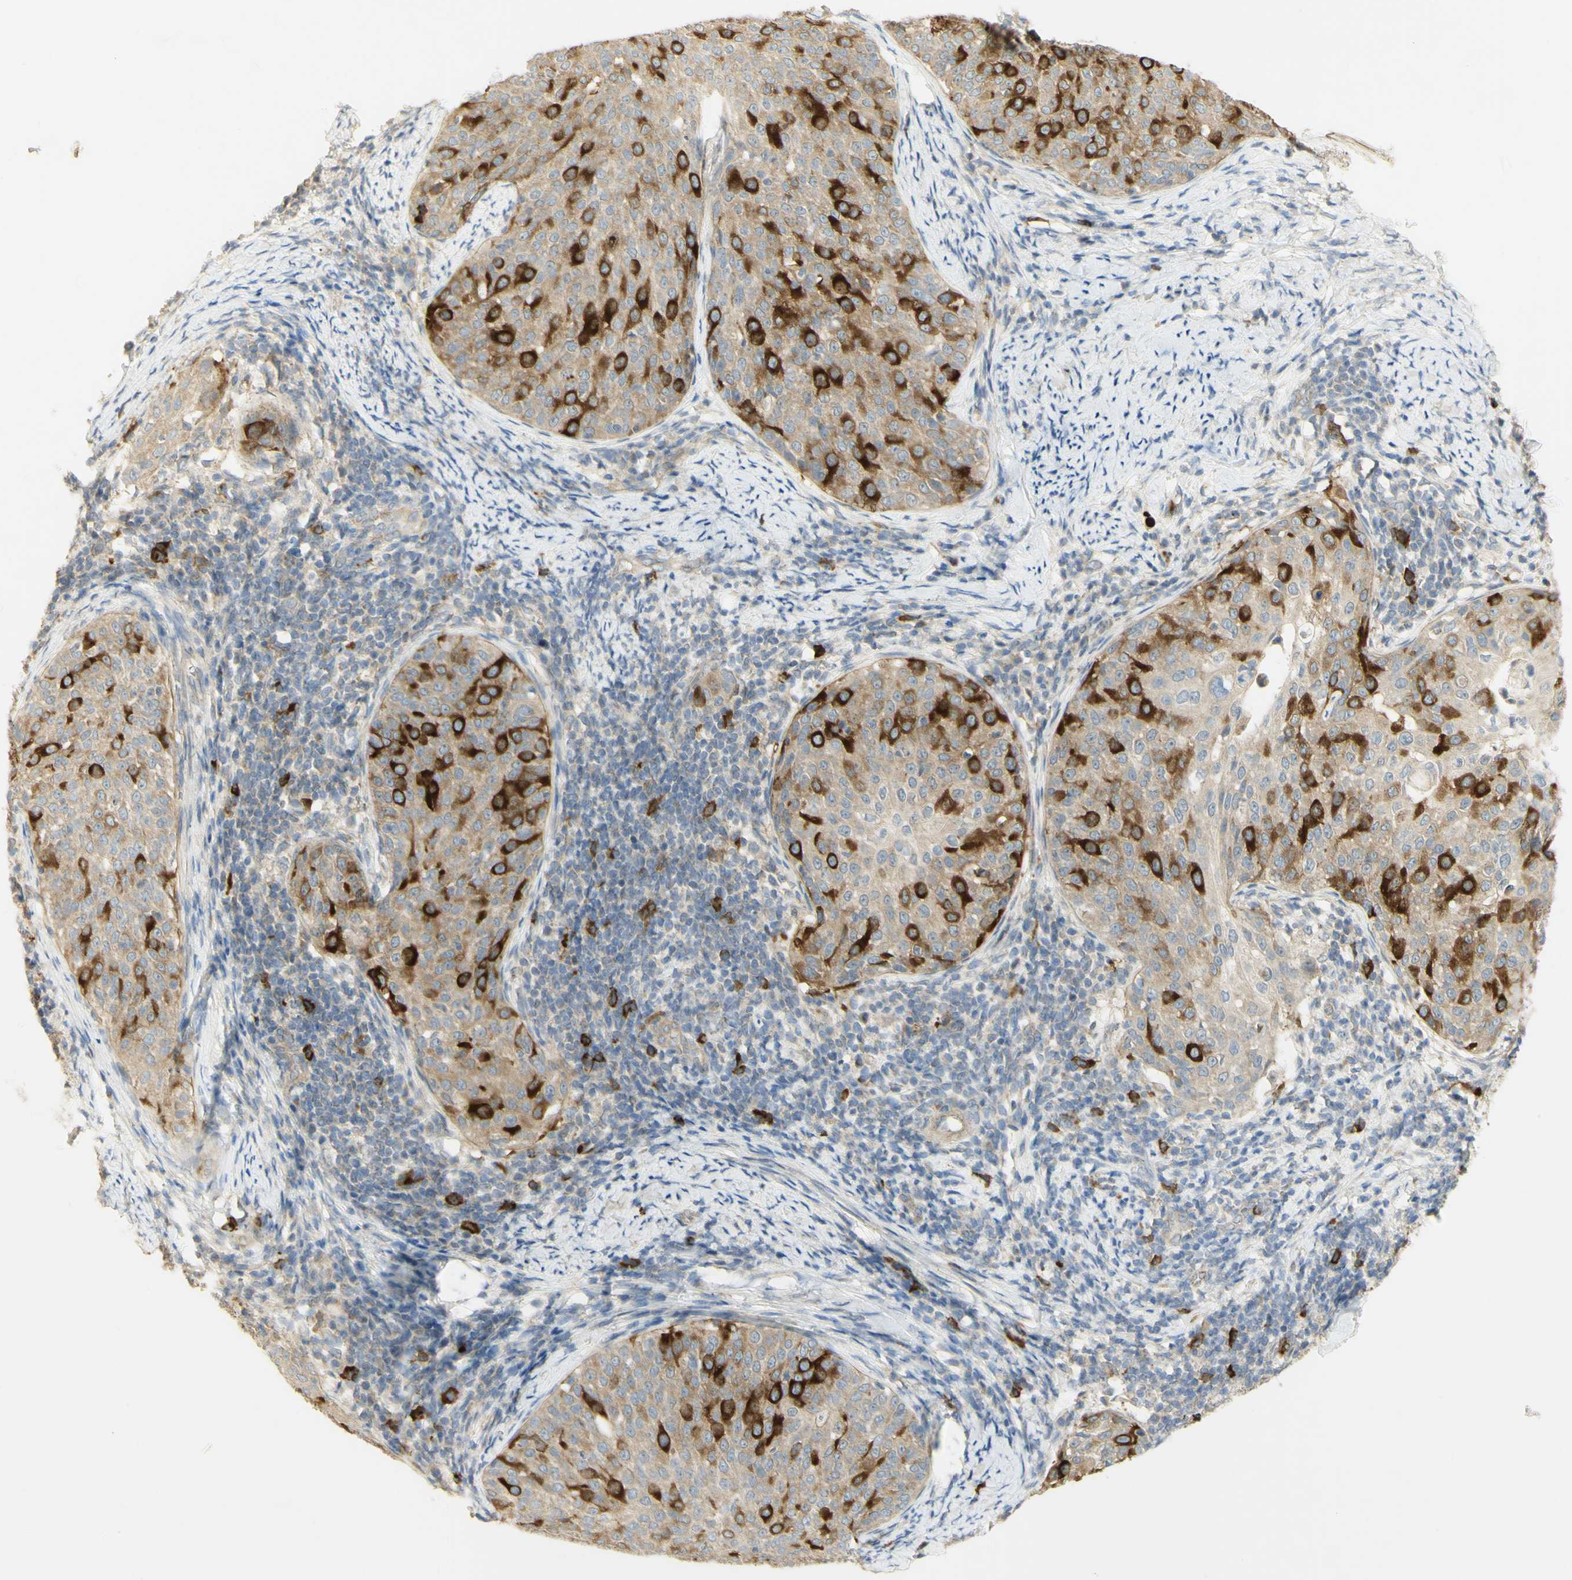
{"staining": {"intensity": "strong", "quantity": "25%-75%", "location": "cytoplasmic/membranous"}, "tissue": "cervical cancer", "cell_type": "Tumor cells", "image_type": "cancer", "snomed": [{"axis": "morphology", "description": "Squamous cell carcinoma, NOS"}, {"axis": "topography", "description": "Cervix"}], "caption": "A high amount of strong cytoplasmic/membranous staining is identified in about 25%-75% of tumor cells in cervical cancer (squamous cell carcinoma) tissue.", "gene": "KIF11", "patient": {"sex": "female", "age": 51}}